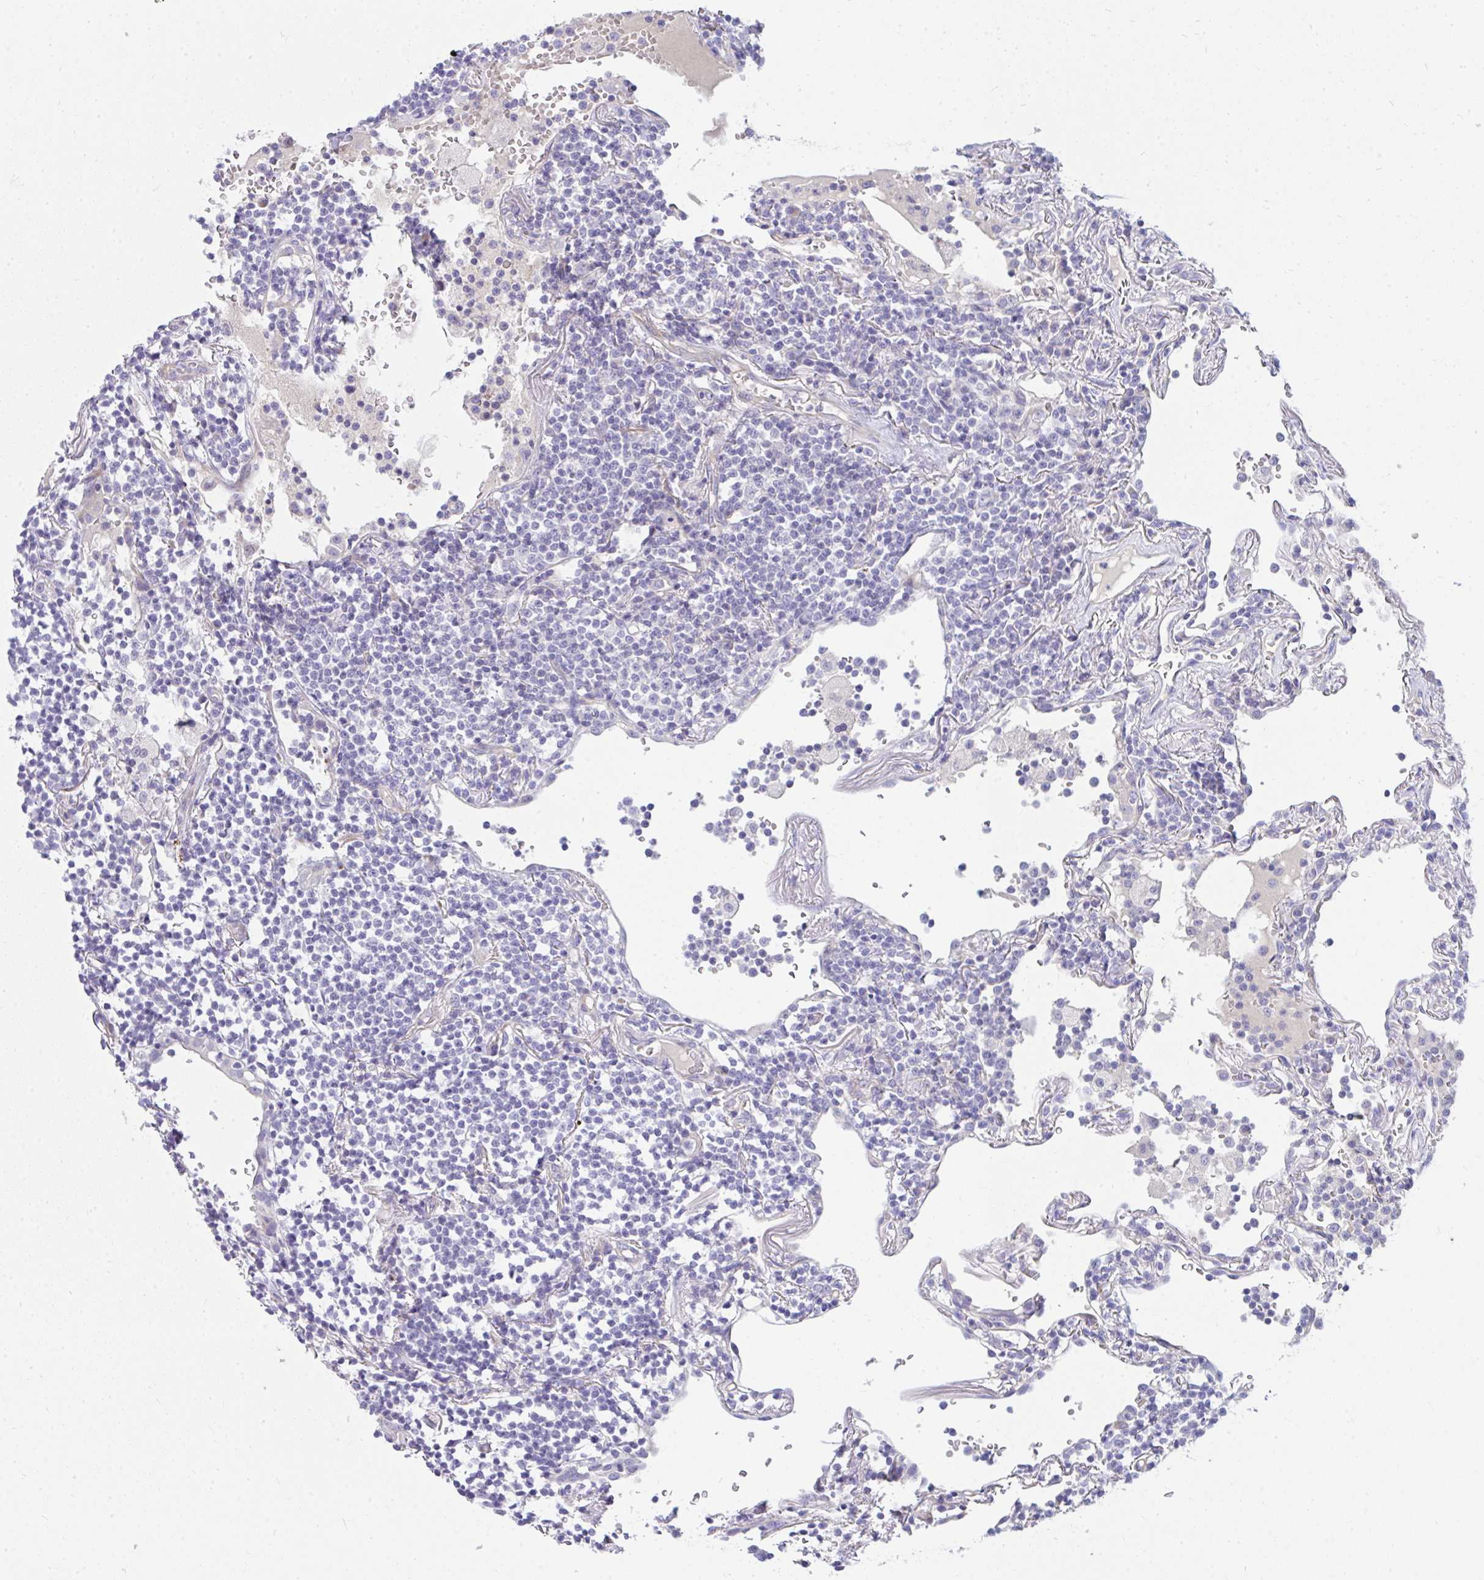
{"staining": {"intensity": "negative", "quantity": "none", "location": "none"}, "tissue": "lymphoma", "cell_type": "Tumor cells", "image_type": "cancer", "snomed": [{"axis": "morphology", "description": "Malignant lymphoma, non-Hodgkin's type, Low grade"}, {"axis": "topography", "description": "Lung"}], "caption": "DAB immunohistochemical staining of human low-grade malignant lymphoma, non-Hodgkin's type reveals no significant staining in tumor cells.", "gene": "LRRC36", "patient": {"sex": "female", "age": 71}}